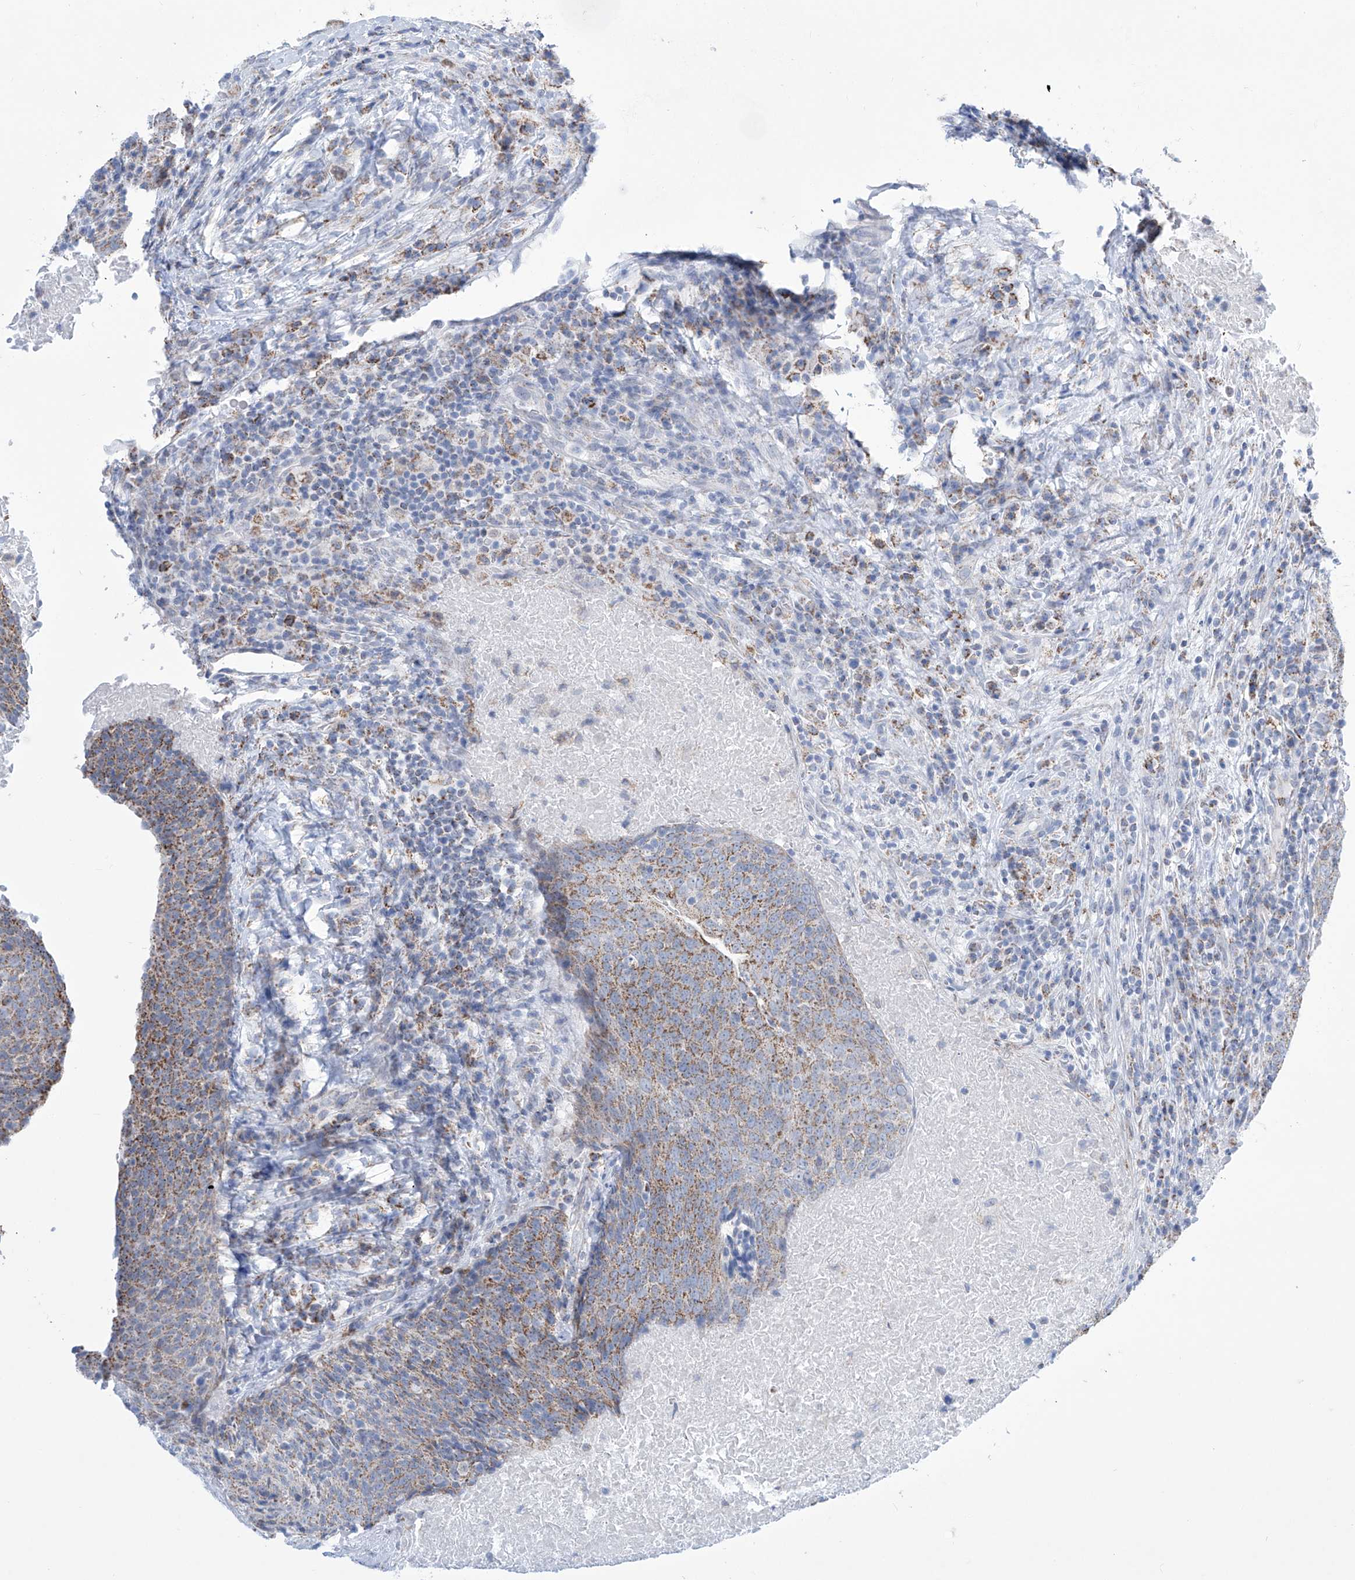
{"staining": {"intensity": "moderate", "quantity": "25%-75%", "location": "cytoplasmic/membranous"}, "tissue": "head and neck cancer", "cell_type": "Tumor cells", "image_type": "cancer", "snomed": [{"axis": "morphology", "description": "Squamous cell carcinoma, NOS"}, {"axis": "morphology", "description": "Squamous cell carcinoma, metastatic, NOS"}, {"axis": "topography", "description": "Lymph node"}, {"axis": "topography", "description": "Head-Neck"}], "caption": "Head and neck squamous cell carcinoma was stained to show a protein in brown. There is medium levels of moderate cytoplasmic/membranous expression in approximately 25%-75% of tumor cells.", "gene": "ALDH6A1", "patient": {"sex": "male", "age": 62}}